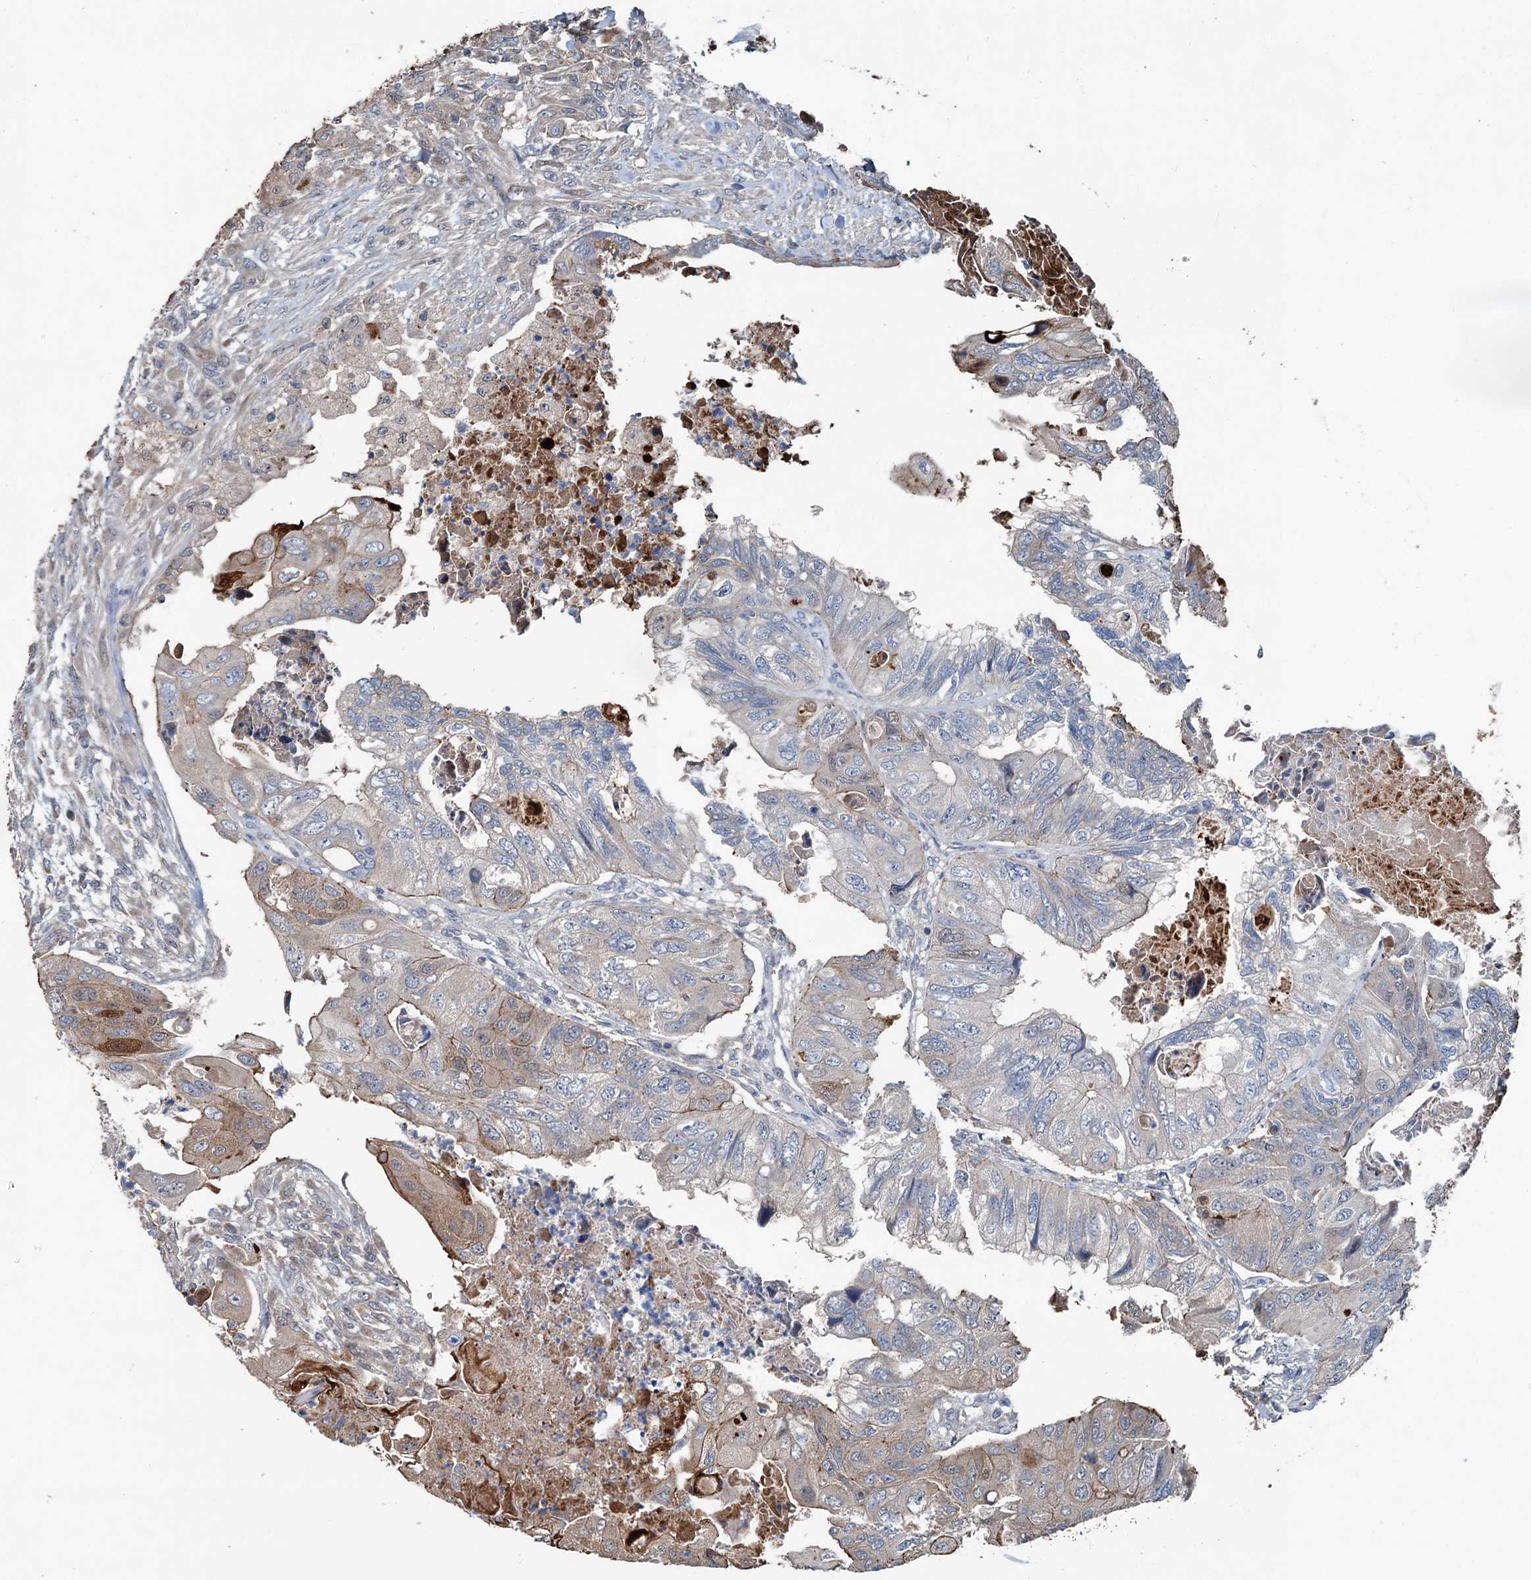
{"staining": {"intensity": "moderate", "quantity": "<25%", "location": "cytoplasmic/membranous"}, "tissue": "colorectal cancer", "cell_type": "Tumor cells", "image_type": "cancer", "snomed": [{"axis": "morphology", "description": "Adenocarcinoma, NOS"}, {"axis": "topography", "description": "Rectum"}], "caption": "There is low levels of moderate cytoplasmic/membranous staining in tumor cells of colorectal cancer (adenocarcinoma), as demonstrated by immunohistochemical staining (brown color).", "gene": "TEDC1", "patient": {"sex": "male", "age": 63}}